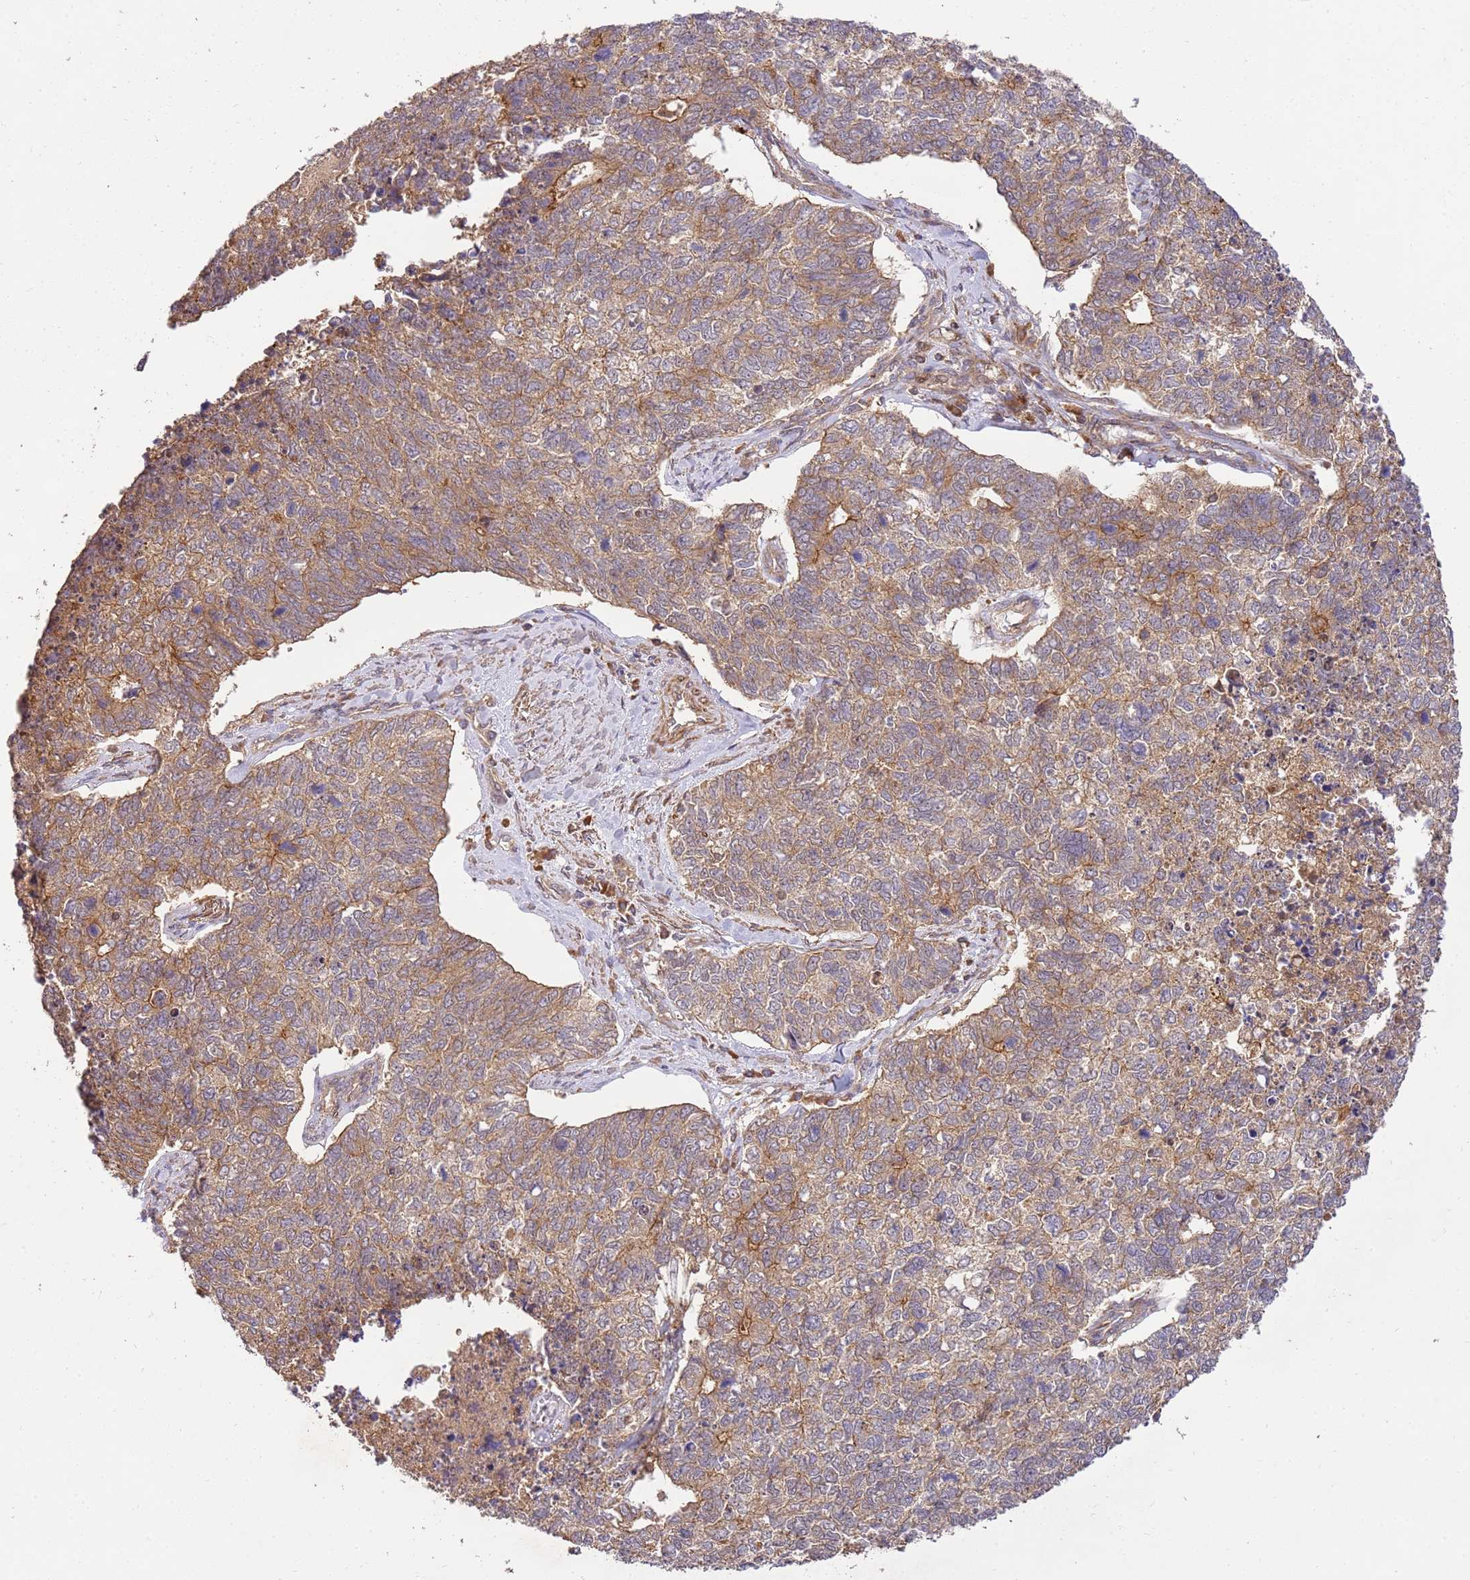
{"staining": {"intensity": "weak", "quantity": "25%-75%", "location": "cytoplasmic/membranous"}, "tissue": "cervical cancer", "cell_type": "Tumor cells", "image_type": "cancer", "snomed": [{"axis": "morphology", "description": "Squamous cell carcinoma, NOS"}, {"axis": "topography", "description": "Cervix"}], "caption": "A photomicrograph of cervical cancer stained for a protein reveals weak cytoplasmic/membranous brown staining in tumor cells. The staining was performed using DAB (3,3'-diaminobenzidine) to visualize the protein expression in brown, while the nuclei were stained in blue with hematoxylin (Magnification: 20x).", "gene": "GAREM1", "patient": {"sex": "female", "age": 63}}